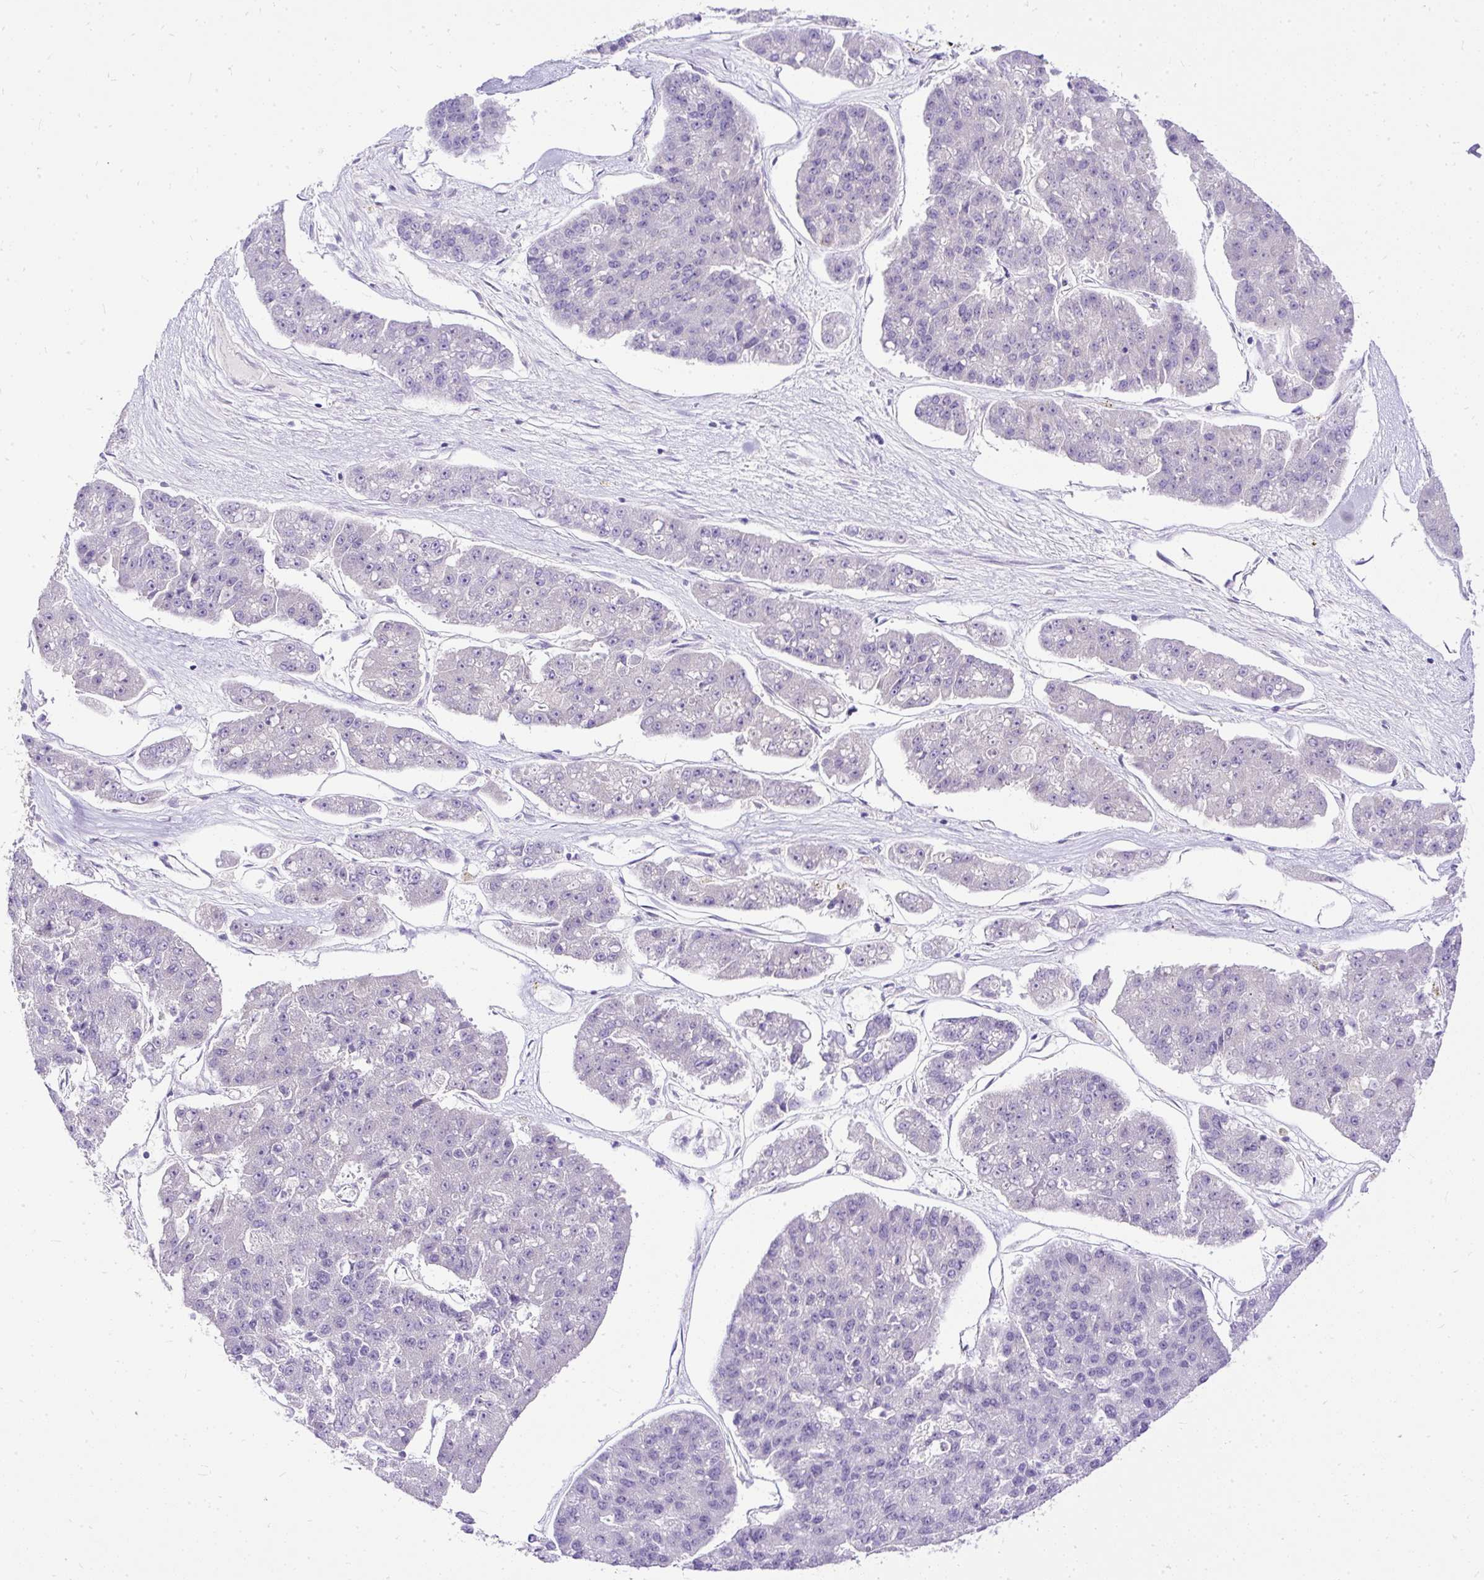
{"staining": {"intensity": "negative", "quantity": "none", "location": "none"}, "tissue": "pancreatic cancer", "cell_type": "Tumor cells", "image_type": "cancer", "snomed": [{"axis": "morphology", "description": "Adenocarcinoma, NOS"}, {"axis": "topography", "description": "Pancreas"}], "caption": "Immunohistochemistry image of neoplastic tissue: pancreatic cancer stained with DAB displays no significant protein staining in tumor cells.", "gene": "AMFR", "patient": {"sex": "male", "age": 50}}